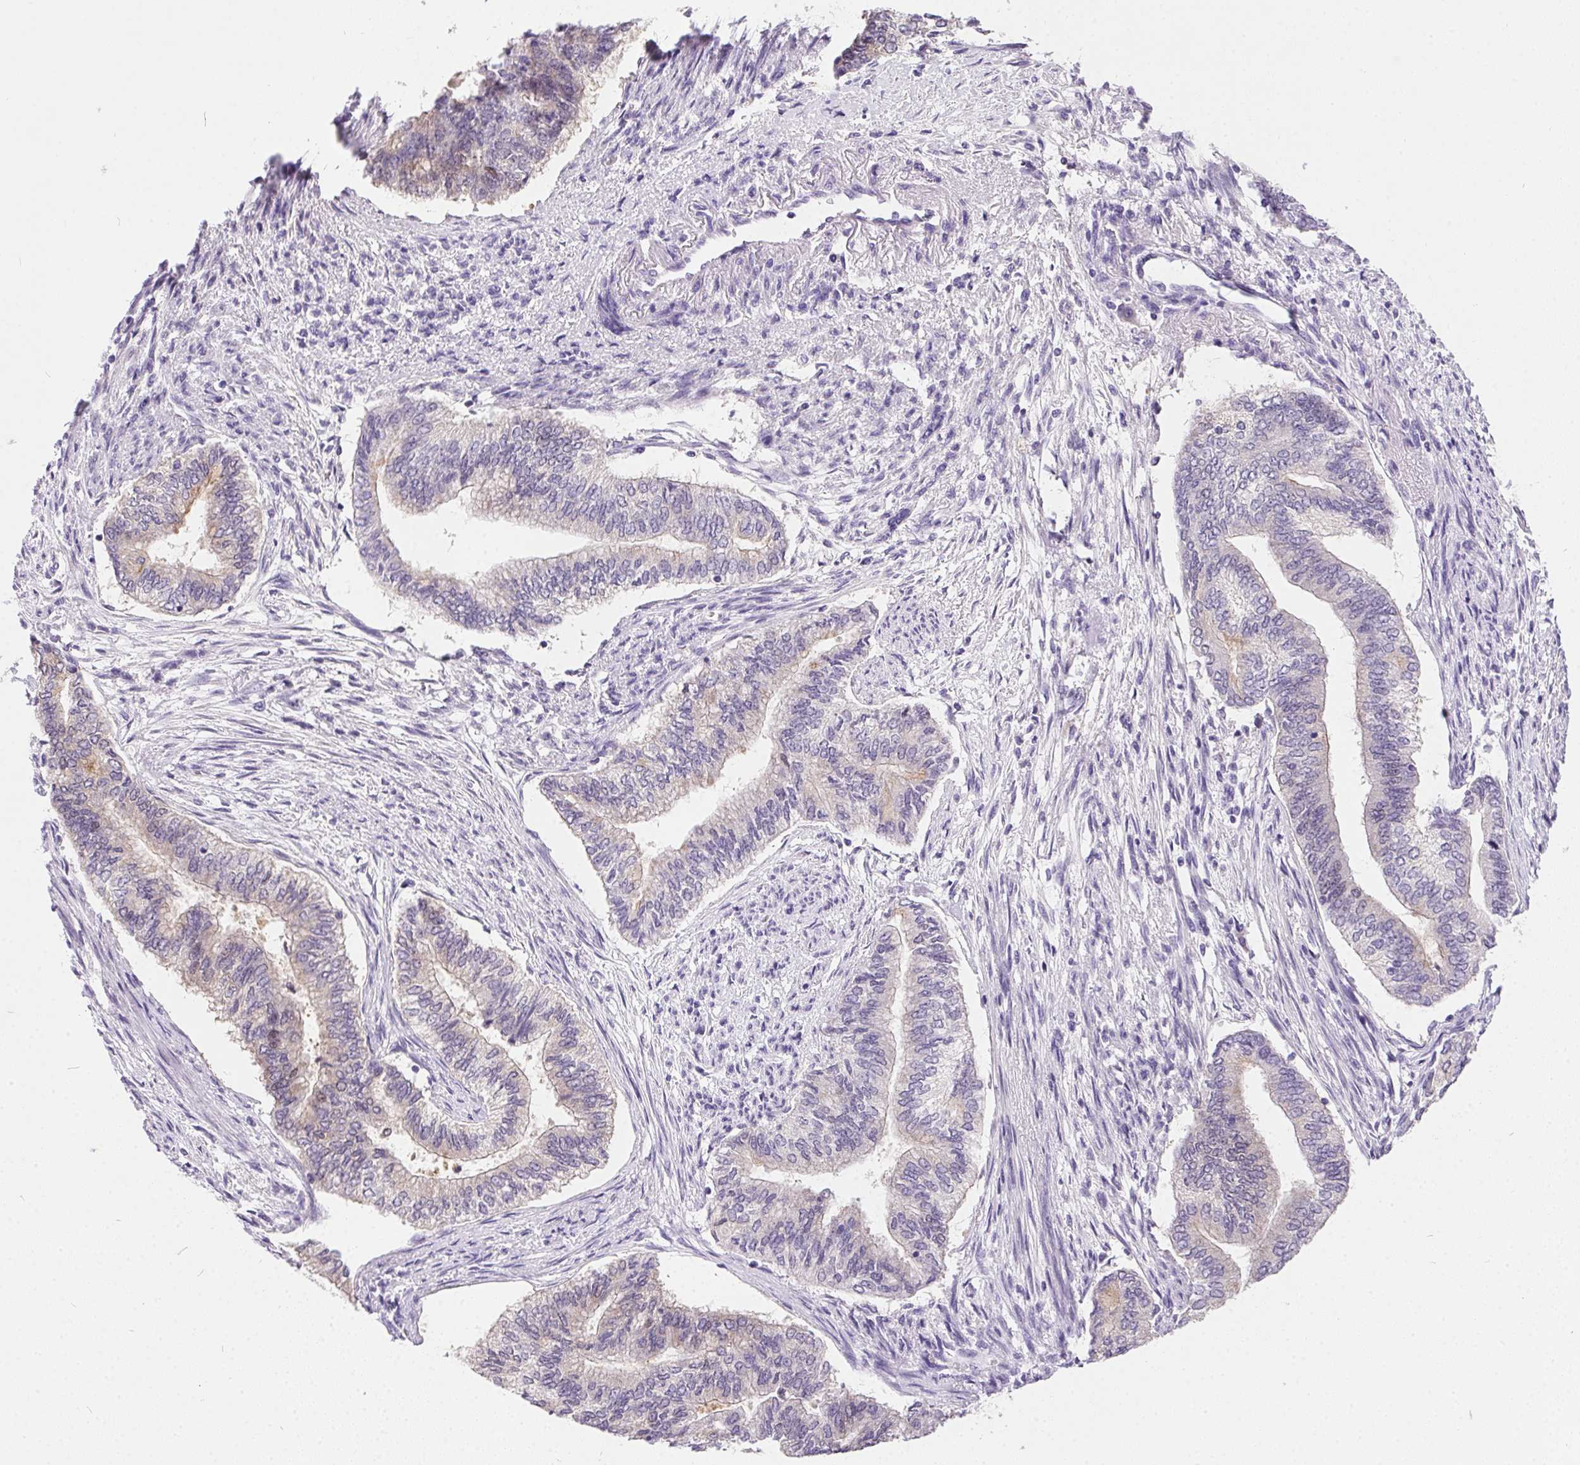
{"staining": {"intensity": "negative", "quantity": "none", "location": "none"}, "tissue": "endometrial cancer", "cell_type": "Tumor cells", "image_type": "cancer", "snomed": [{"axis": "morphology", "description": "Adenocarcinoma, NOS"}, {"axis": "topography", "description": "Endometrium"}], "caption": "Image shows no significant protein positivity in tumor cells of endometrial adenocarcinoma.", "gene": "SSTR4", "patient": {"sex": "female", "age": 65}}